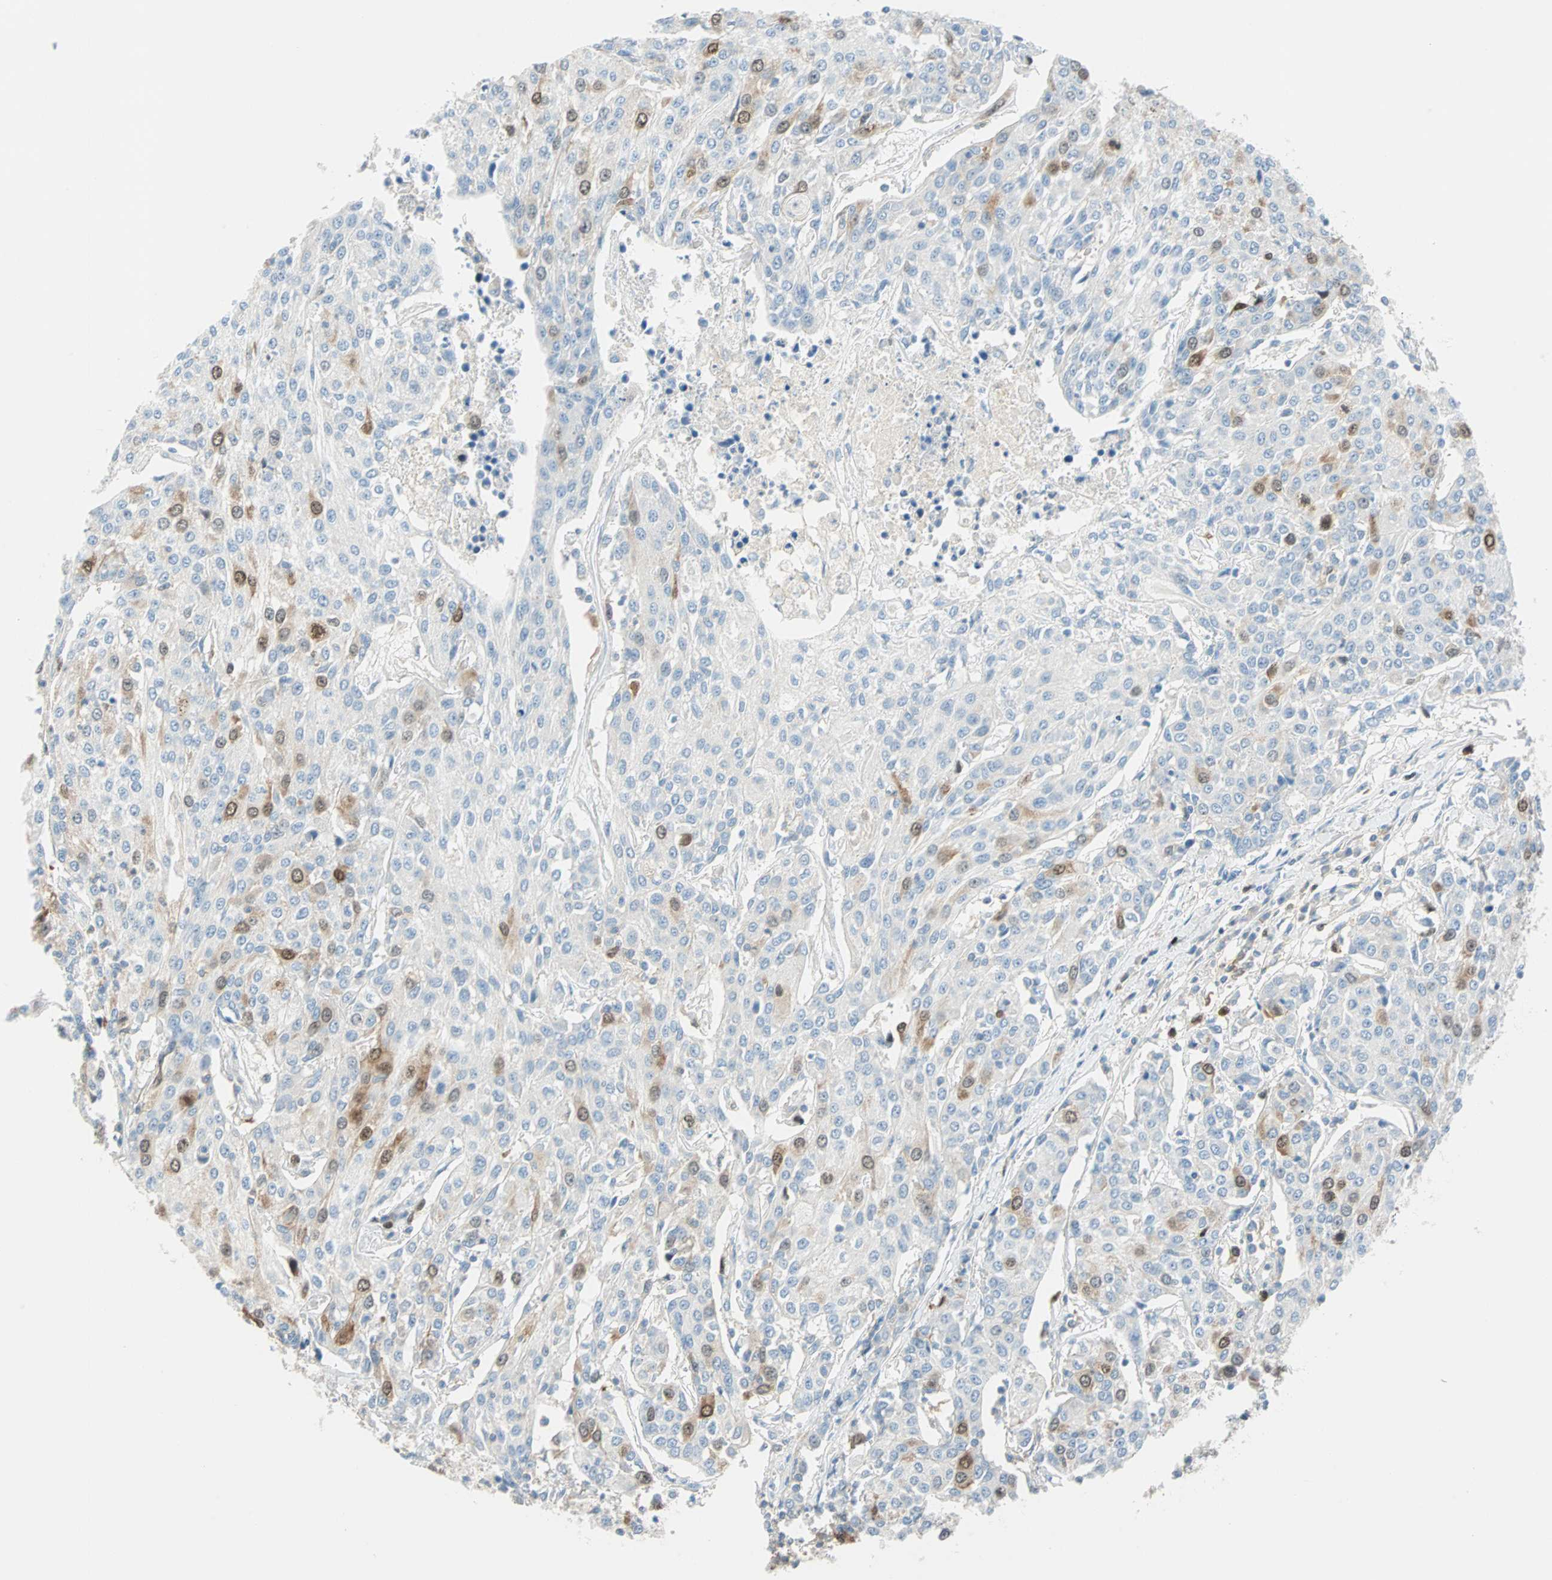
{"staining": {"intensity": "moderate", "quantity": "<25%", "location": "cytoplasmic/membranous,nuclear"}, "tissue": "urothelial cancer", "cell_type": "Tumor cells", "image_type": "cancer", "snomed": [{"axis": "morphology", "description": "Urothelial carcinoma, High grade"}, {"axis": "topography", "description": "Urinary bladder"}], "caption": "Immunohistochemistry of human urothelial cancer exhibits low levels of moderate cytoplasmic/membranous and nuclear expression in approximately <25% of tumor cells. (Stains: DAB (3,3'-diaminobenzidine) in brown, nuclei in blue, Microscopy: brightfield microscopy at high magnification).", "gene": "PTTG1", "patient": {"sex": "female", "age": 85}}